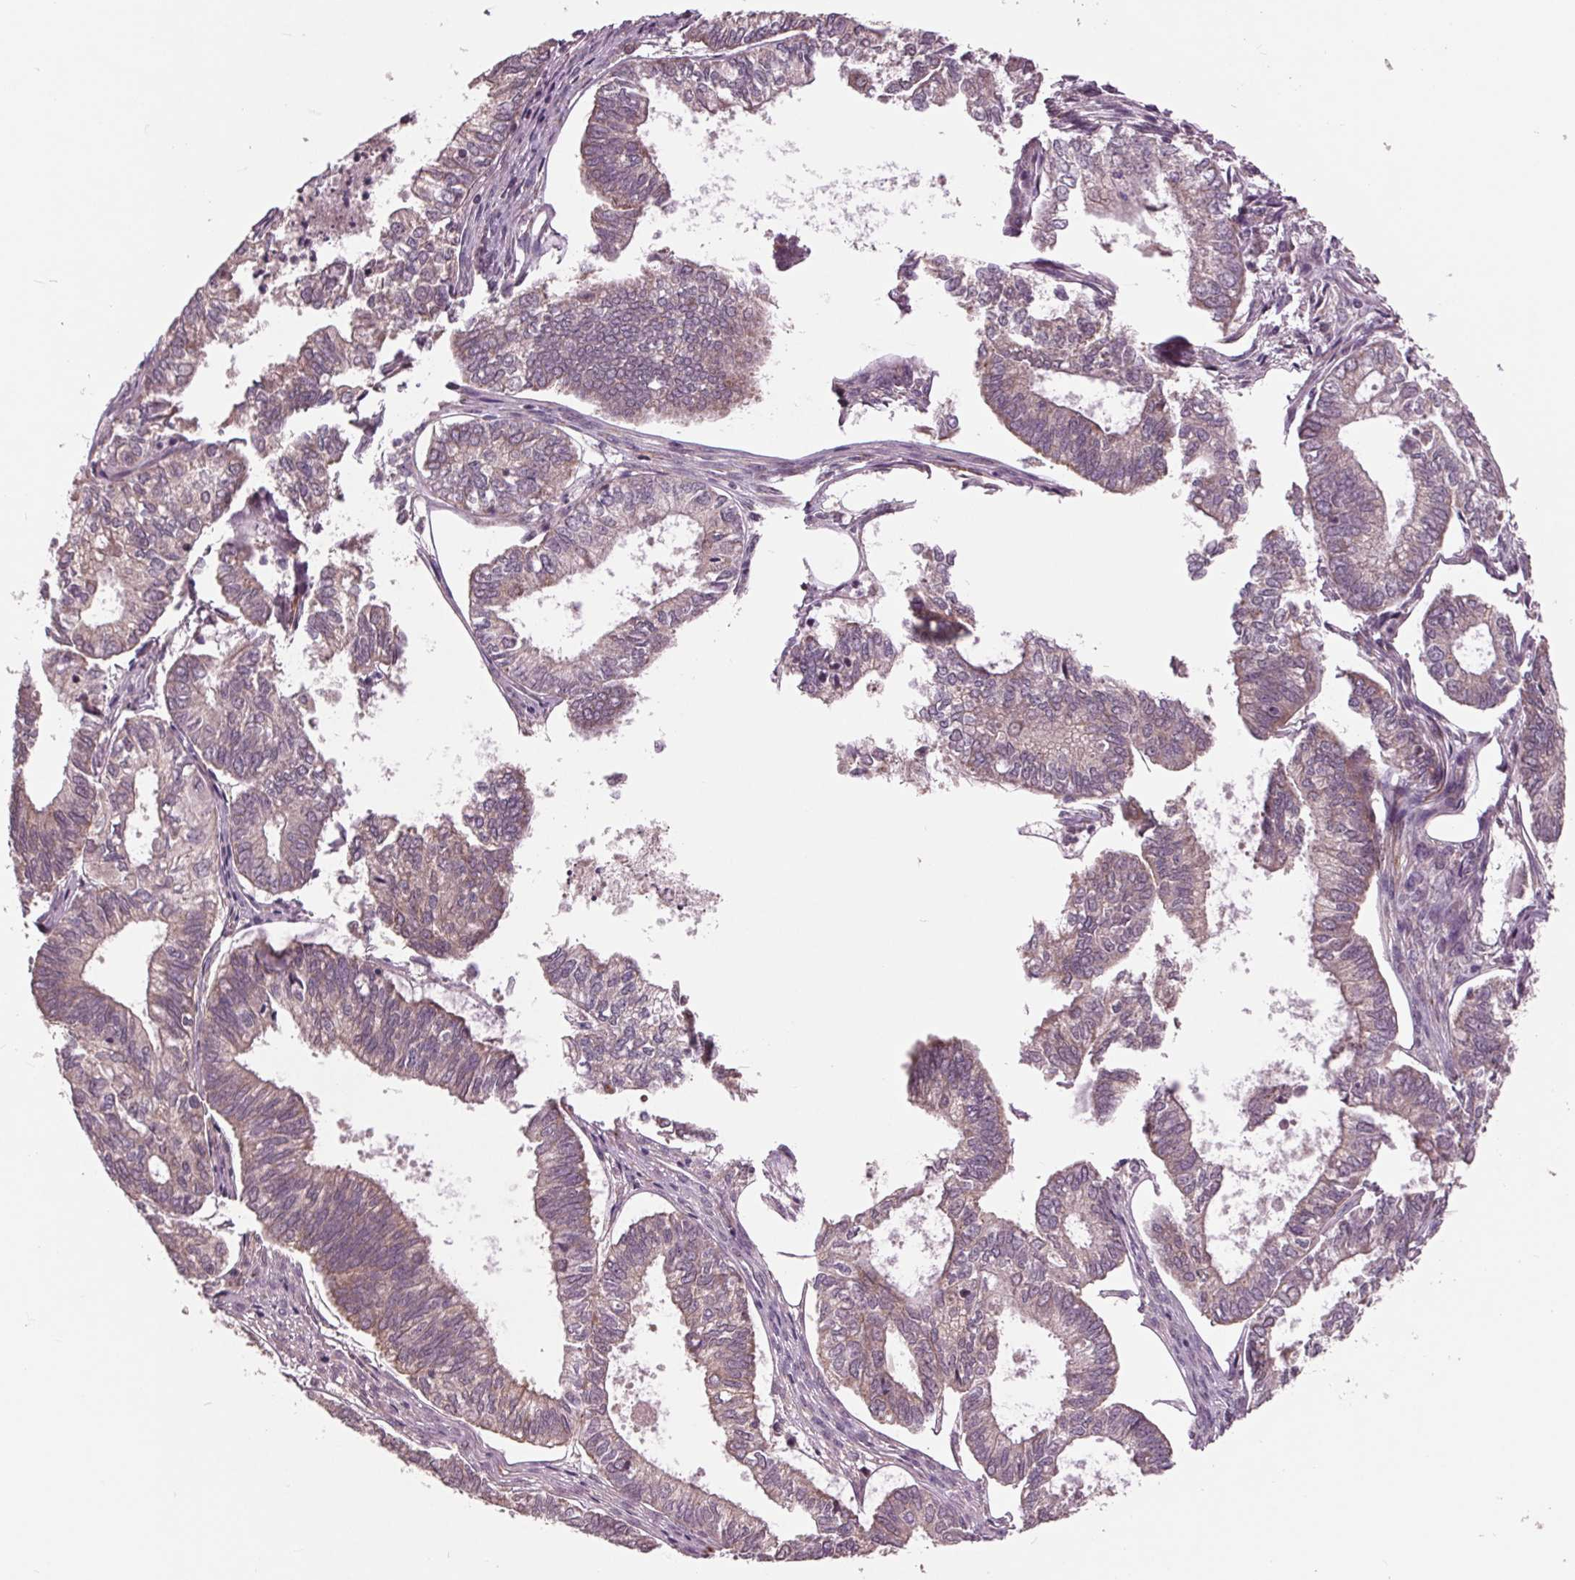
{"staining": {"intensity": "weak", "quantity": "25%-75%", "location": "cytoplasmic/membranous"}, "tissue": "ovarian cancer", "cell_type": "Tumor cells", "image_type": "cancer", "snomed": [{"axis": "morphology", "description": "Carcinoma, endometroid"}, {"axis": "topography", "description": "Ovary"}], "caption": "Ovarian endometroid carcinoma was stained to show a protein in brown. There is low levels of weak cytoplasmic/membranous positivity in approximately 25%-75% of tumor cells.", "gene": "MAPK8", "patient": {"sex": "female", "age": 64}}